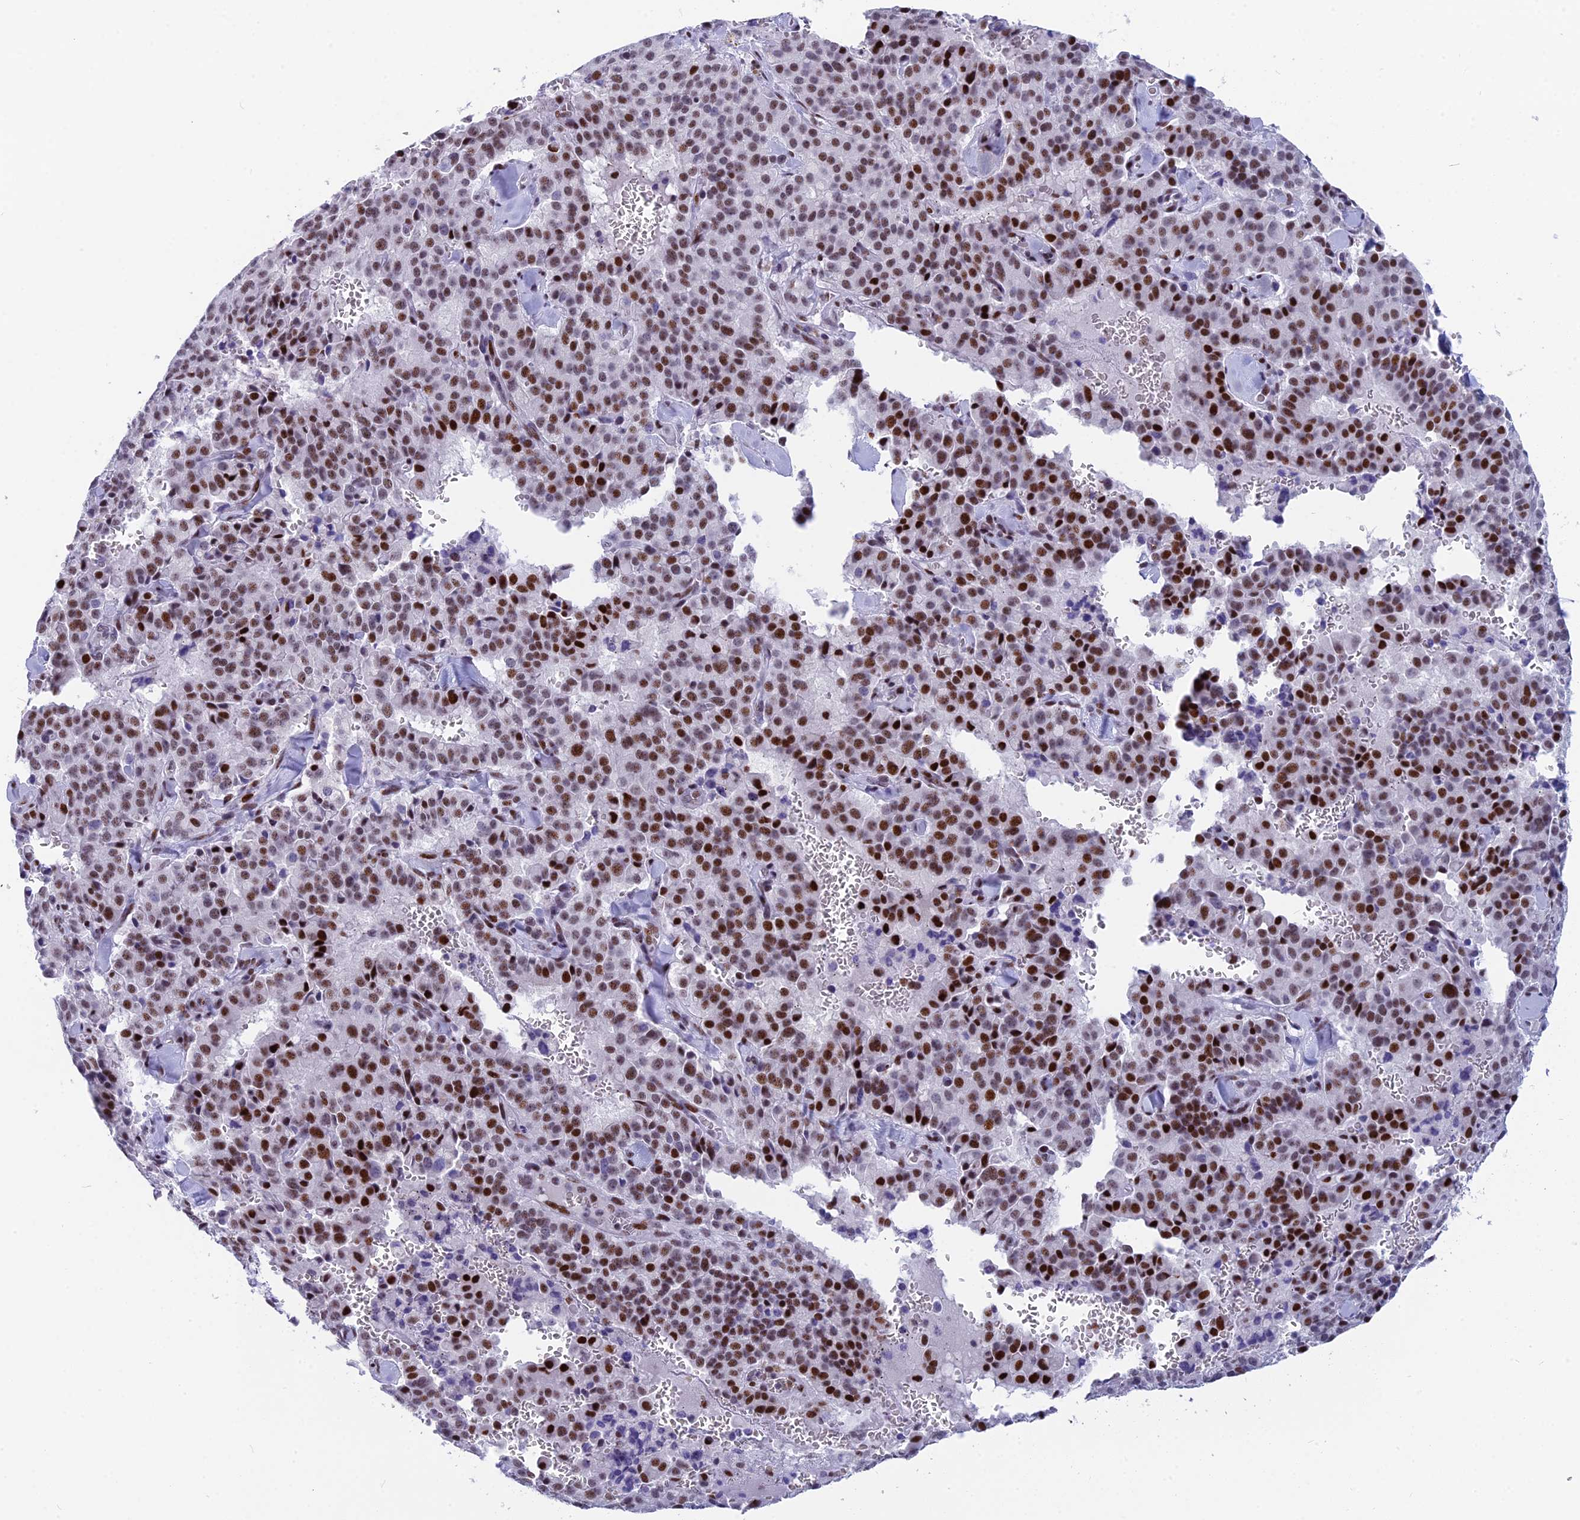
{"staining": {"intensity": "strong", "quantity": "25%-75%", "location": "nuclear"}, "tissue": "pancreatic cancer", "cell_type": "Tumor cells", "image_type": "cancer", "snomed": [{"axis": "morphology", "description": "Adenocarcinoma, NOS"}, {"axis": "topography", "description": "Pancreas"}], "caption": "Immunohistochemistry of pancreatic adenocarcinoma demonstrates high levels of strong nuclear staining in approximately 25%-75% of tumor cells.", "gene": "NSA2", "patient": {"sex": "male", "age": 65}}